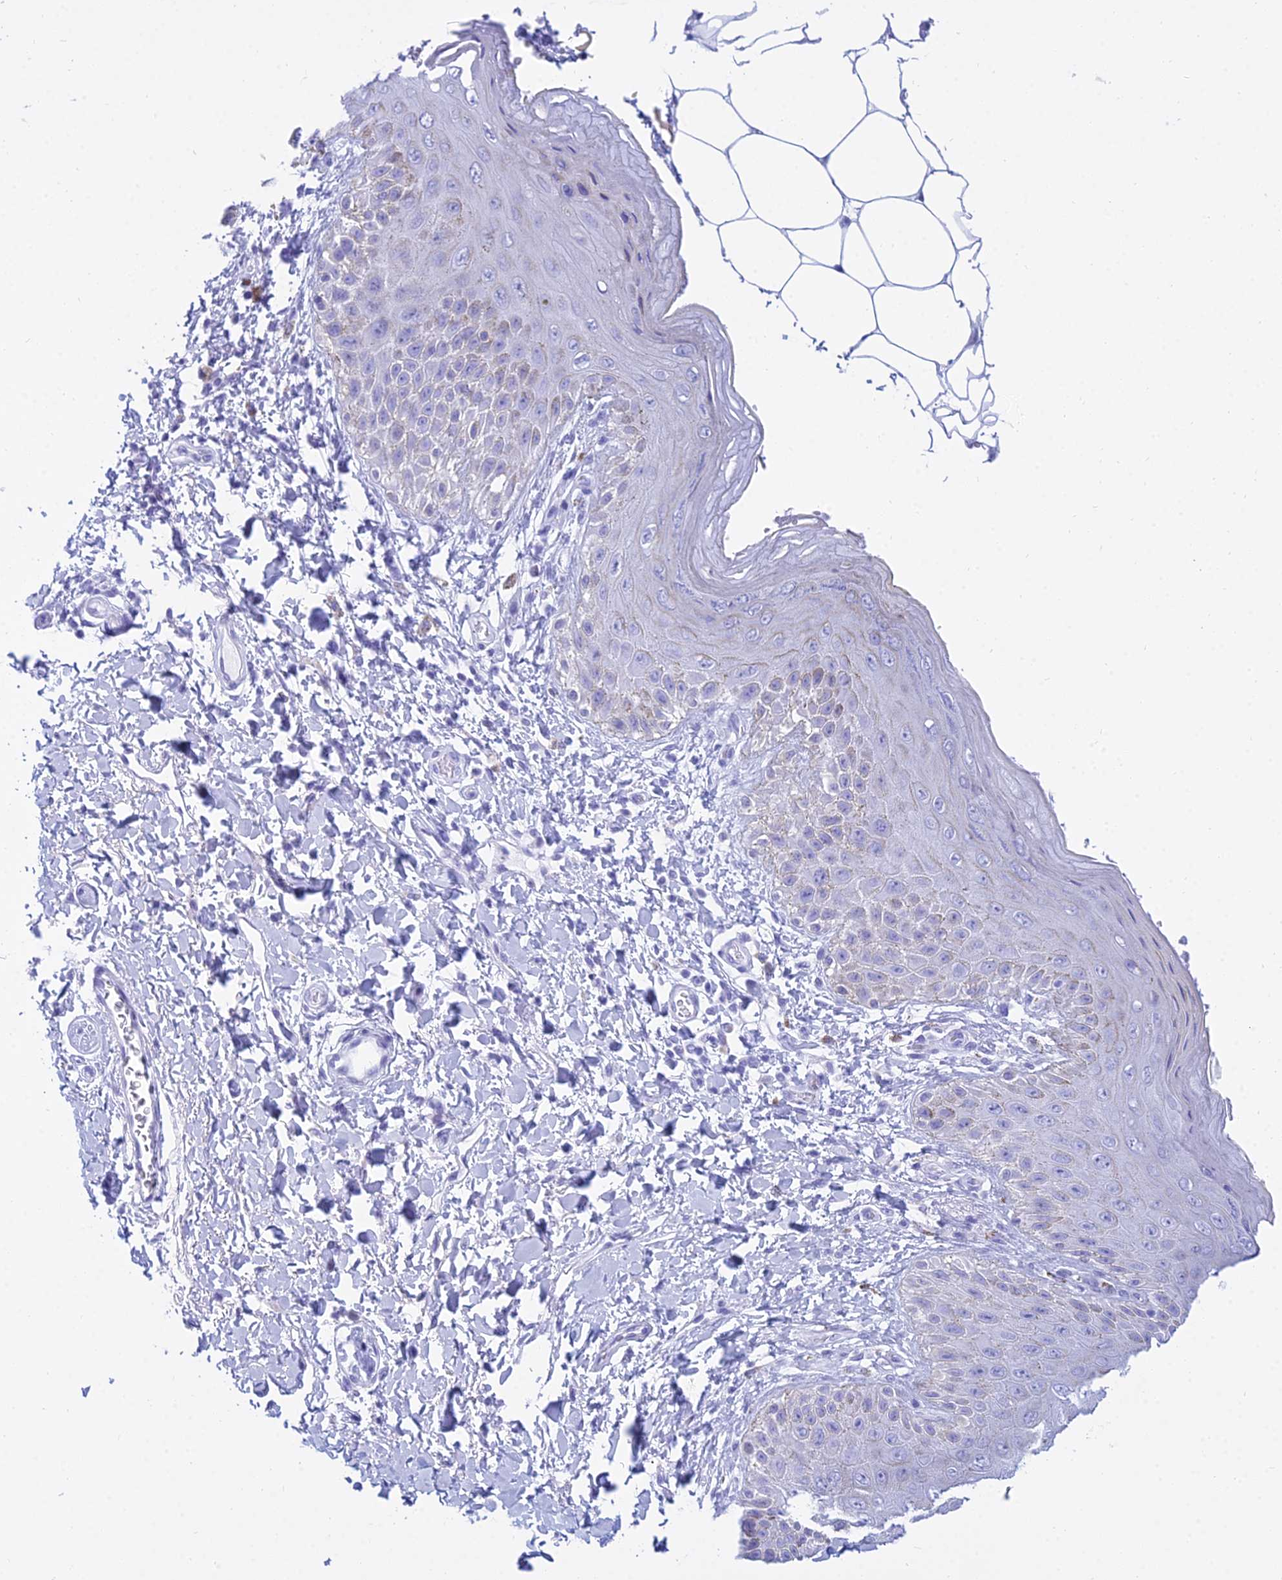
{"staining": {"intensity": "negative", "quantity": "none", "location": "none"}, "tissue": "skin", "cell_type": "Epidermal cells", "image_type": "normal", "snomed": [{"axis": "morphology", "description": "Normal tissue, NOS"}, {"axis": "topography", "description": "Anal"}], "caption": "This image is of unremarkable skin stained with immunohistochemistry to label a protein in brown with the nuclei are counter-stained blue. There is no positivity in epidermal cells.", "gene": "PATE4", "patient": {"sex": "male", "age": 44}}